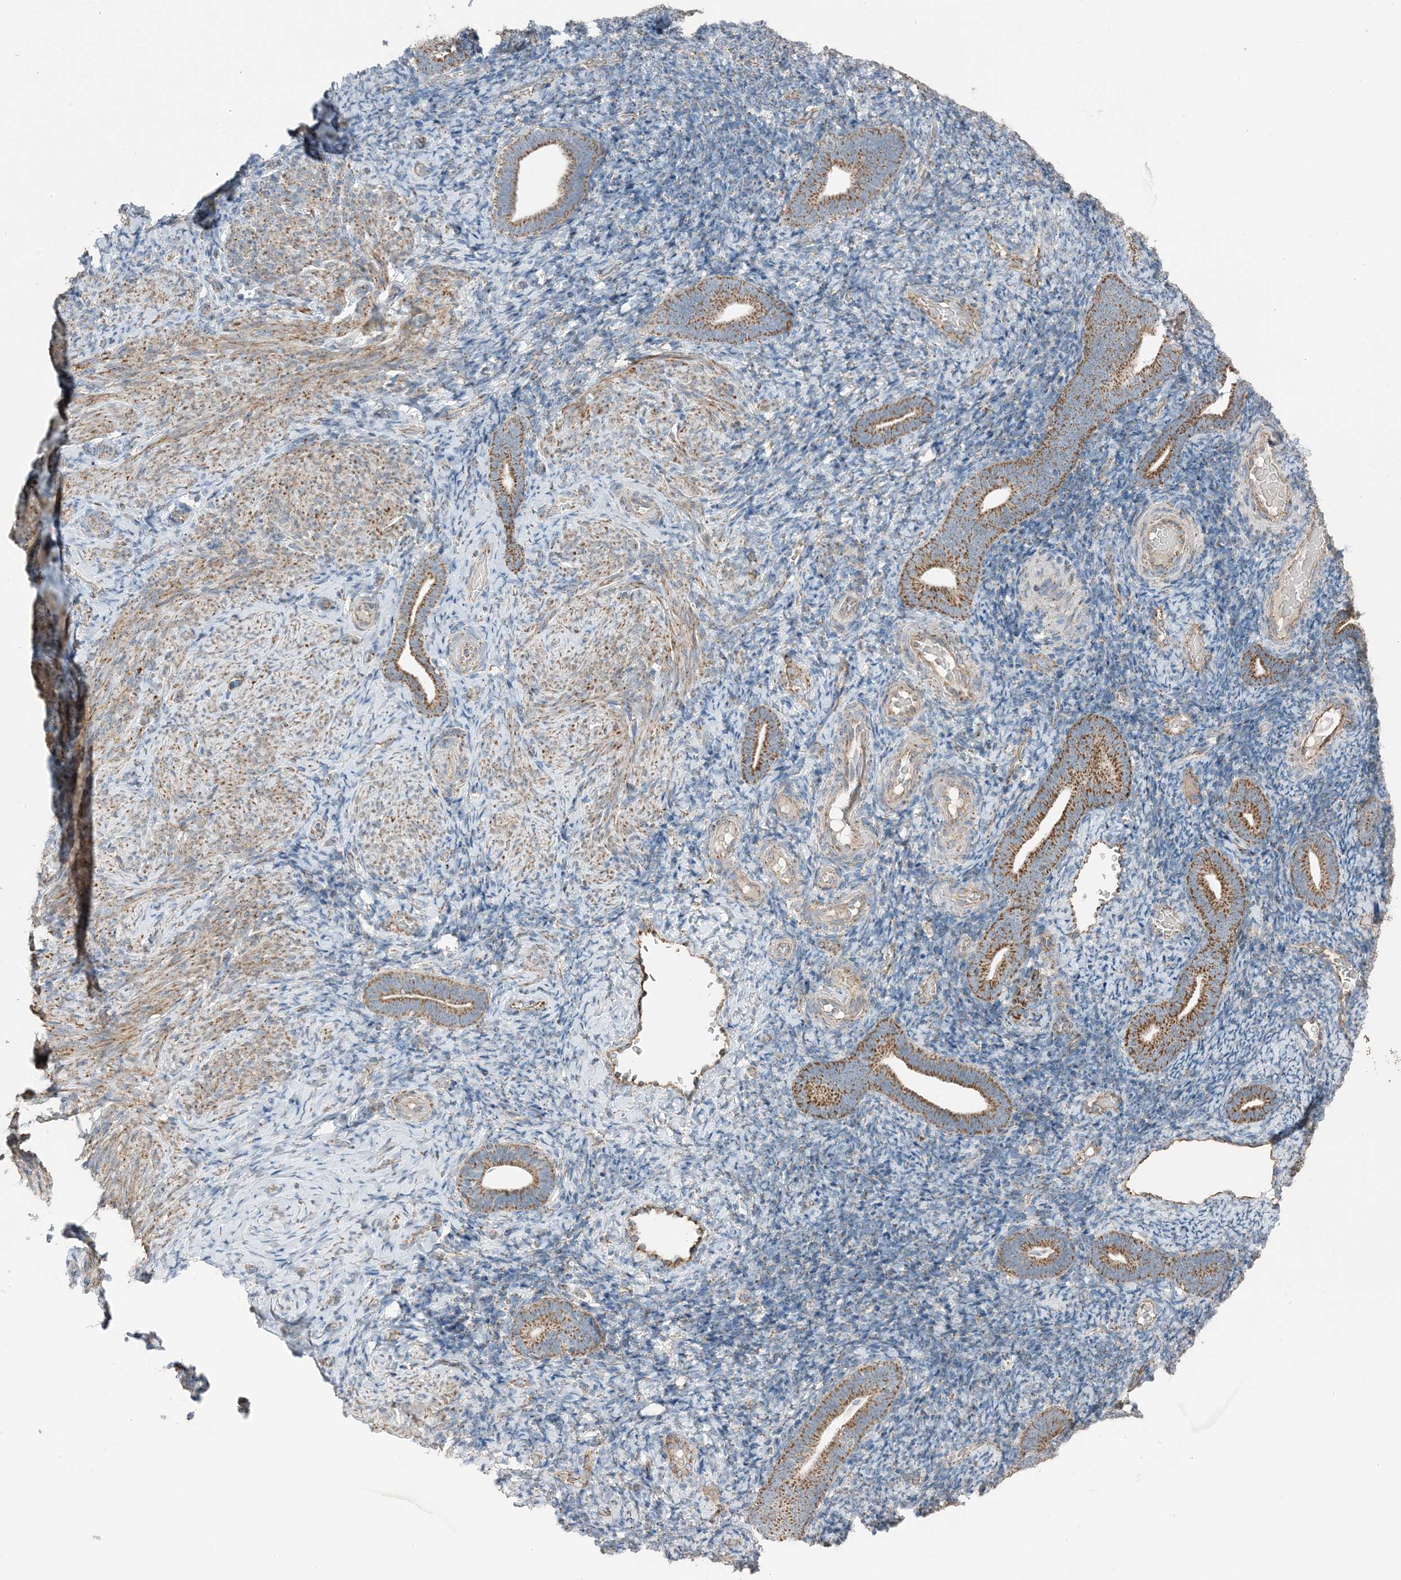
{"staining": {"intensity": "negative", "quantity": "none", "location": "none"}, "tissue": "endometrium", "cell_type": "Cells in endometrial stroma", "image_type": "normal", "snomed": [{"axis": "morphology", "description": "Normal tissue, NOS"}, {"axis": "topography", "description": "Endometrium"}], "caption": "The image demonstrates no staining of cells in endometrial stroma in benign endometrium. Nuclei are stained in blue.", "gene": "PILRB", "patient": {"sex": "female", "age": 51}}